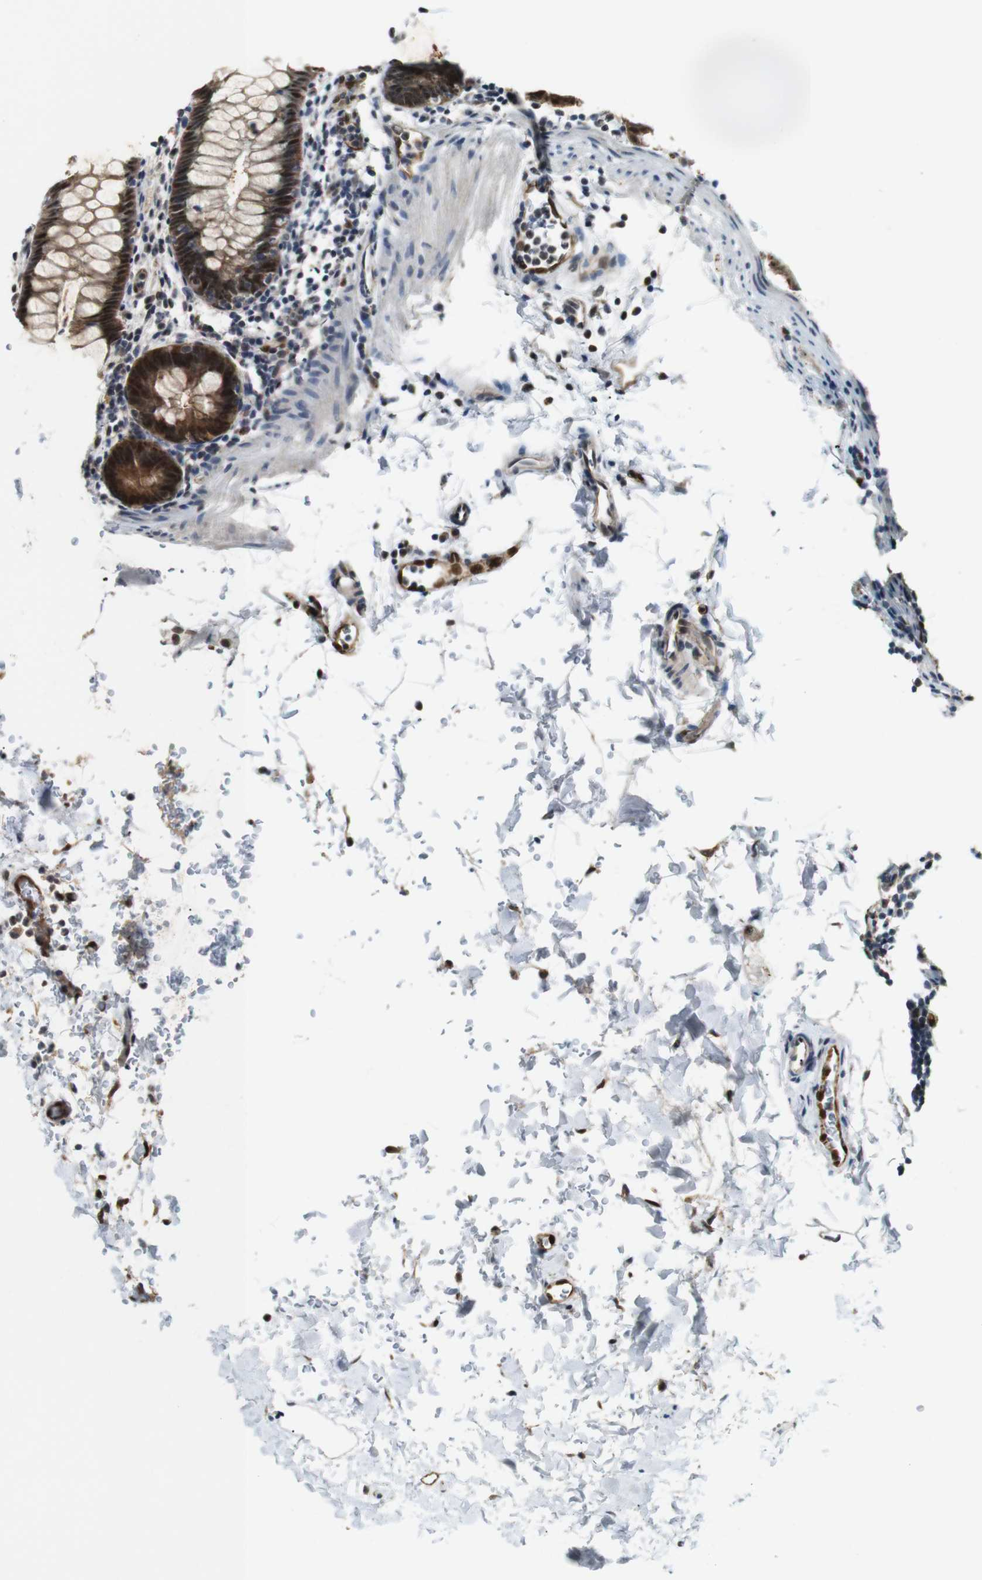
{"staining": {"intensity": "strong", "quantity": ">75%", "location": "cytoplasmic/membranous,nuclear"}, "tissue": "rectum", "cell_type": "Glandular cells", "image_type": "normal", "snomed": [{"axis": "morphology", "description": "Normal tissue, NOS"}, {"axis": "topography", "description": "Rectum"}], "caption": "DAB immunohistochemical staining of normal rectum exhibits strong cytoplasmic/membranous,nuclear protein positivity in approximately >75% of glandular cells. (DAB (3,3'-diaminobenzidine) IHC with brightfield microscopy, high magnification).", "gene": "LXN", "patient": {"sex": "female", "age": 24}}